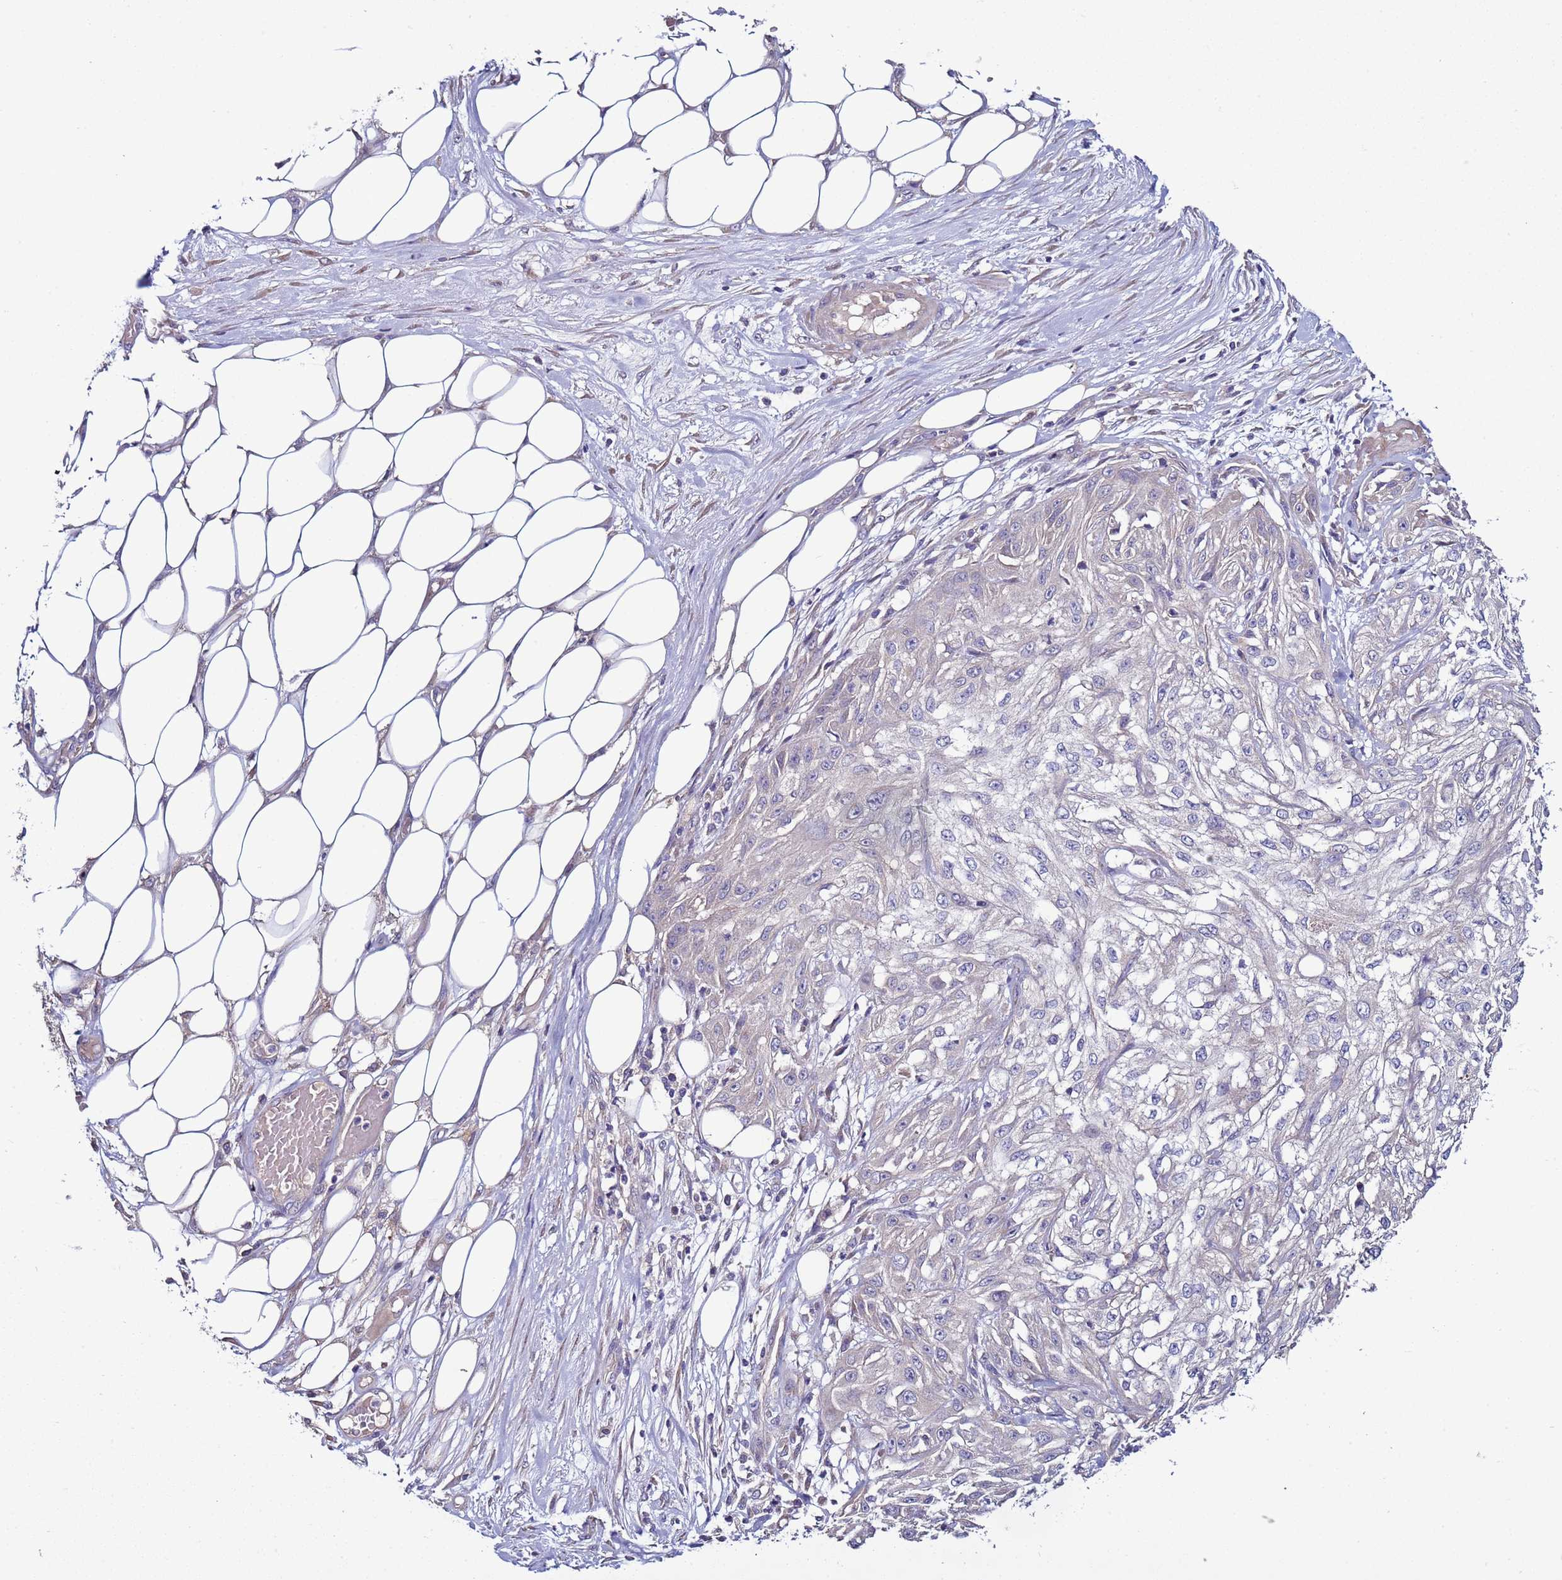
{"staining": {"intensity": "negative", "quantity": "none", "location": "none"}, "tissue": "skin cancer", "cell_type": "Tumor cells", "image_type": "cancer", "snomed": [{"axis": "morphology", "description": "Squamous cell carcinoma, NOS"}, {"axis": "morphology", "description": "Squamous cell carcinoma, metastatic, NOS"}, {"axis": "topography", "description": "Skin"}, {"axis": "topography", "description": "Lymph node"}], "caption": "High power microscopy image of an IHC photomicrograph of skin cancer (metastatic squamous cell carcinoma), revealing no significant expression in tumor cells. Brightfield microscopy of IHC stained with DAB (3,3'-diaminobenzidine) (brown) and hematoxylin (blue), captured at high magnification.", "gene": "RABL2B", "patient": {"sex": "male", "age": 75}}